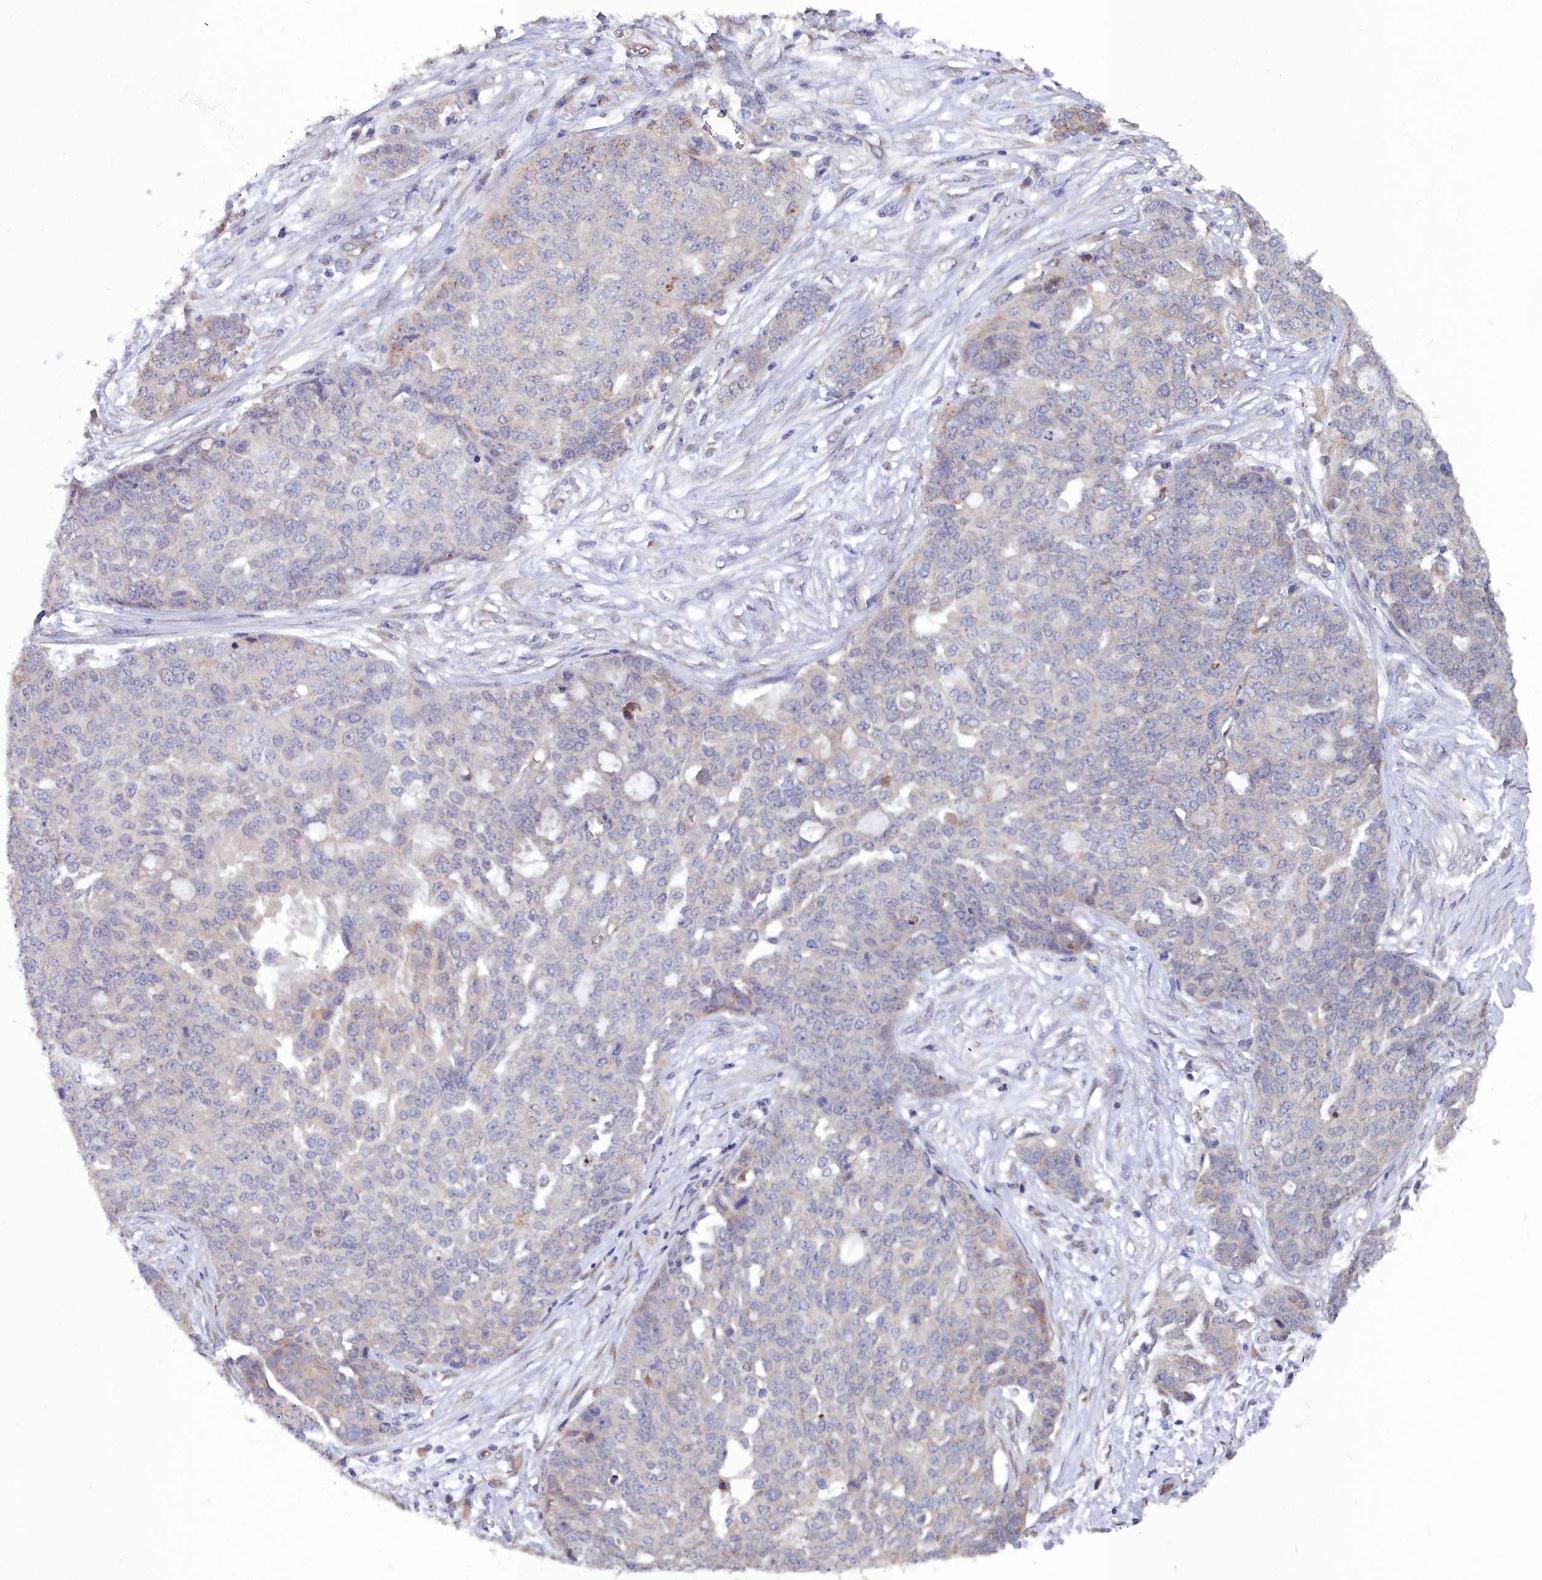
{"staining": {"intensity": "negative", "quantity": "none", "location": "none"}, "tissue": "ovarian cancer", "cell_type": "Tumor cells", "image_type": "cancer", "snomed": [{"axis": "morphology", "description": "Cystadenocarcinoma, serous, NOS"}, {"axis": "topography", "description": "Soft tissue"}, {"axis": "topography", "description": "Ovary"}], "caption": "DAB immunohistochemical staining of serous cystadenocarcinoma (ovarian) shows no significant expression in tumor cells.", "gene": "RDX", "patient": {"sex": "female", "age": 57}}